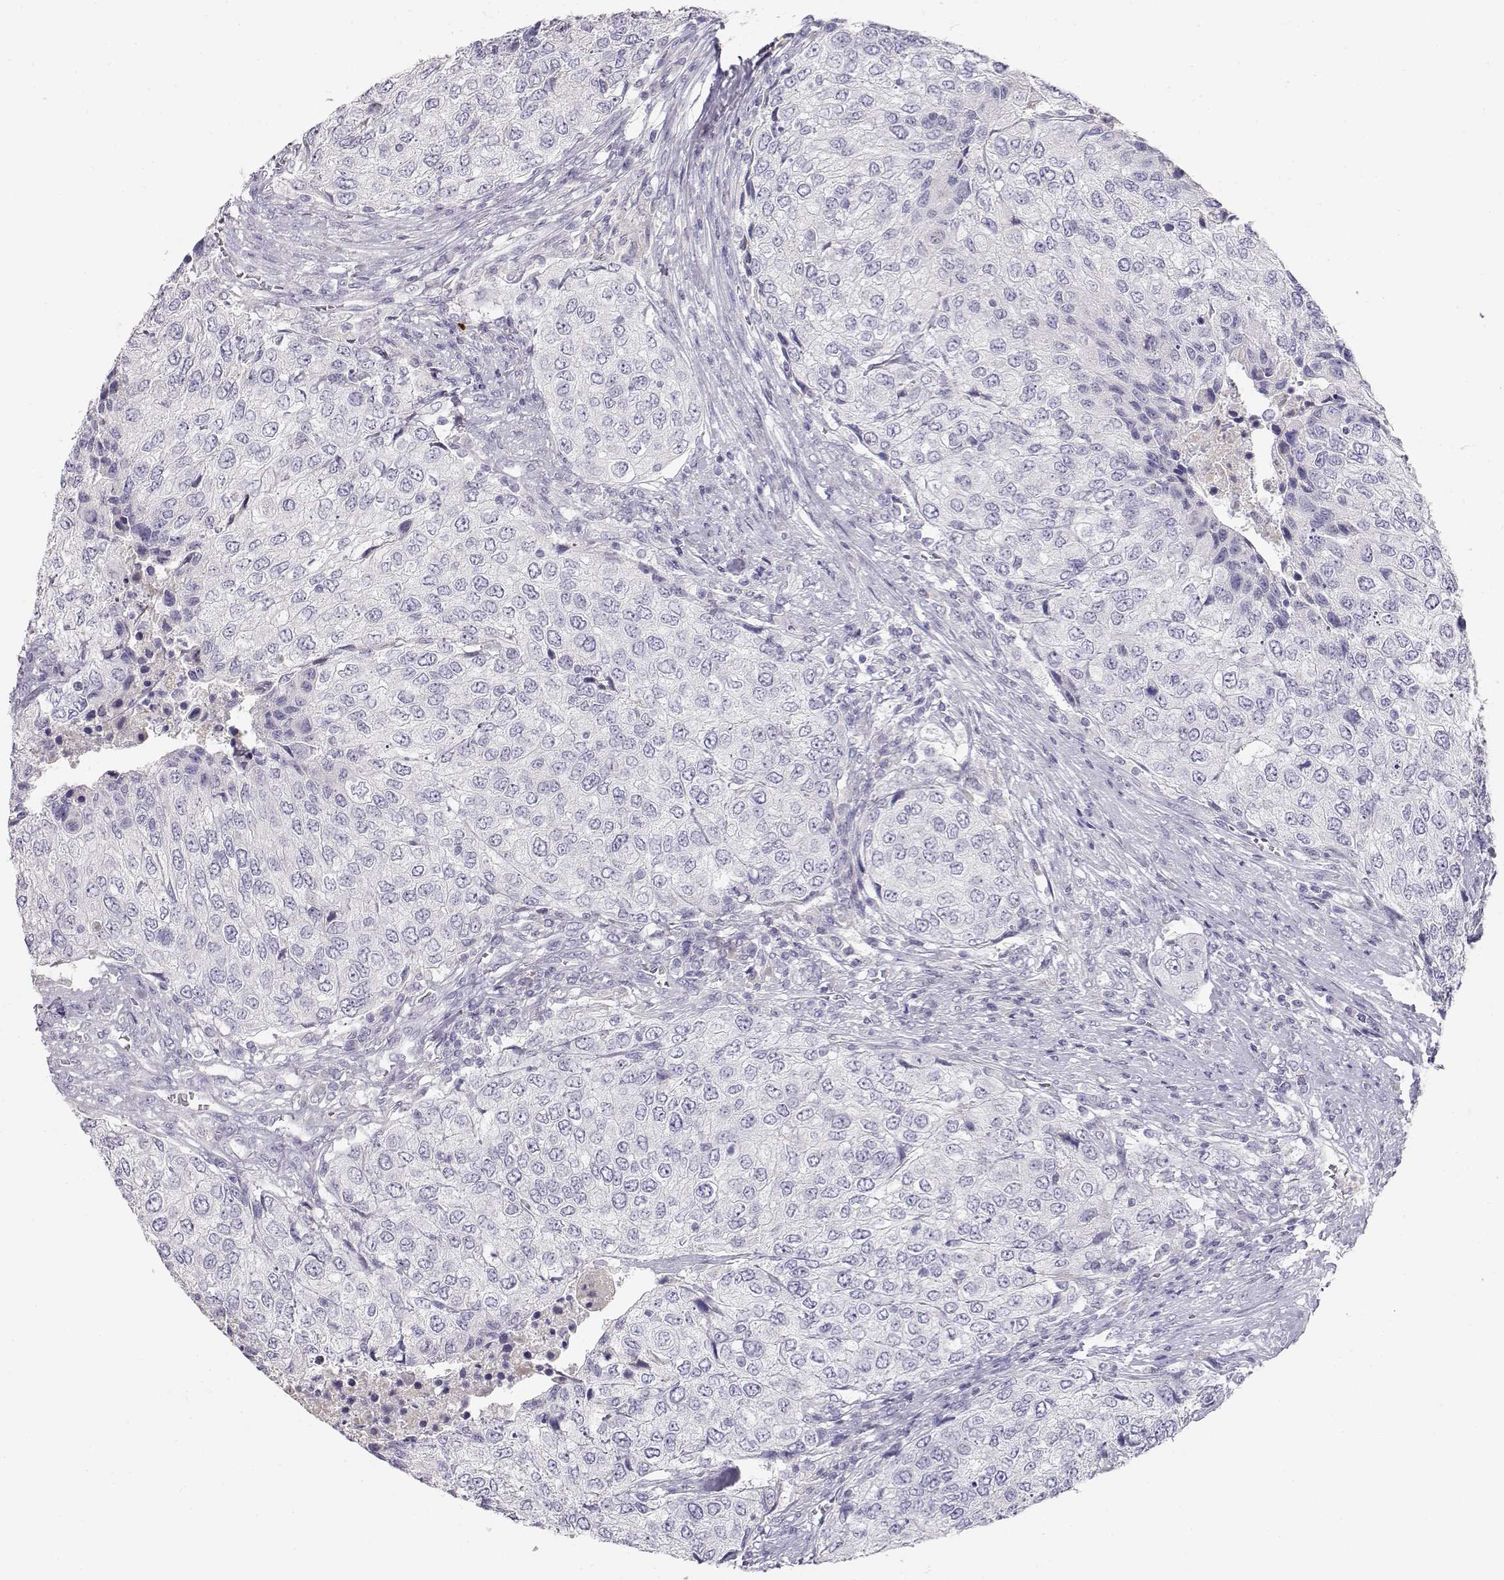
{"staining": {"intensity": "negative", "quantity": "none", "location": "none"}, "tissue": "urothelial cancer", "cell_type": "Tumor cells", "image_type": "cancer", "snomed": [{"axis": "morphology", "description": "Urothelial carcinoma, High grade"}, {"axis": "topography", "description": "Urinary bladder"}], "caption": "Immunohistochemistry photomicrograph of neoplastic tissue: urothelial carcinoma (high-grade) stained with DAB (3,3'-diaminobenzidine) exhibits no significant protein staining in tumor cells.", "gene": "GPR174", "patient": {"sex": "female", "age": 78}}